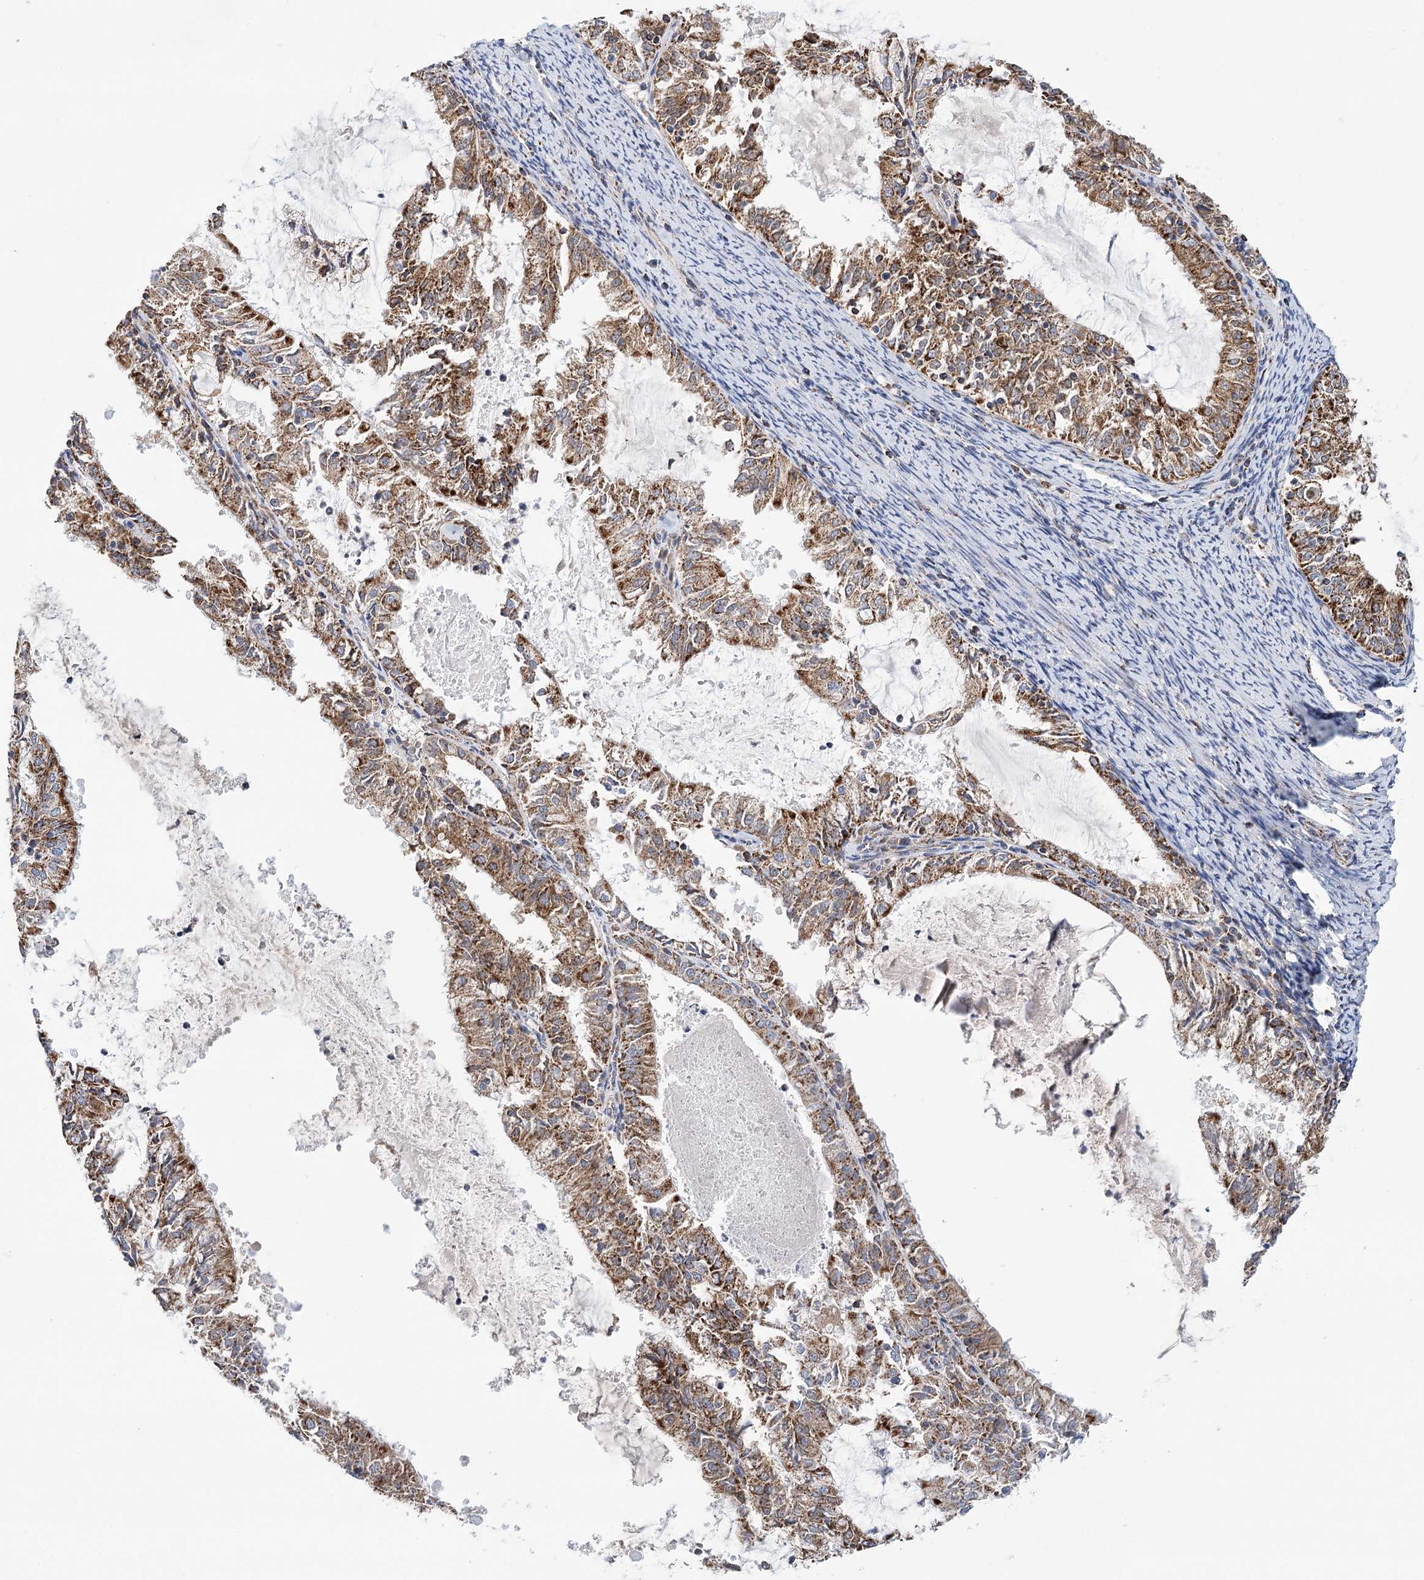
{"staining": {"intensity": "strong", "quantity": ">75%", "location": "cytoplasmic/membranous"}, "tissue": "endometrial cancer", "cell_type": "Tumor cells", "image_type": "cancer", "snomed": [{"axis": "morphology", "description": "Adenocarcinoma, NOS"}, {"axis": "topography", "description": "Endometrium"}], "caption": "Immunohistochemical staining of adenocarcinoma (endometrial) displays high levels of strong cytoplasmic/membranous protein staining in approximately >75% of tumor cells.", "gene": "LSS", "patient": {"sex": "female", "age": 57}}